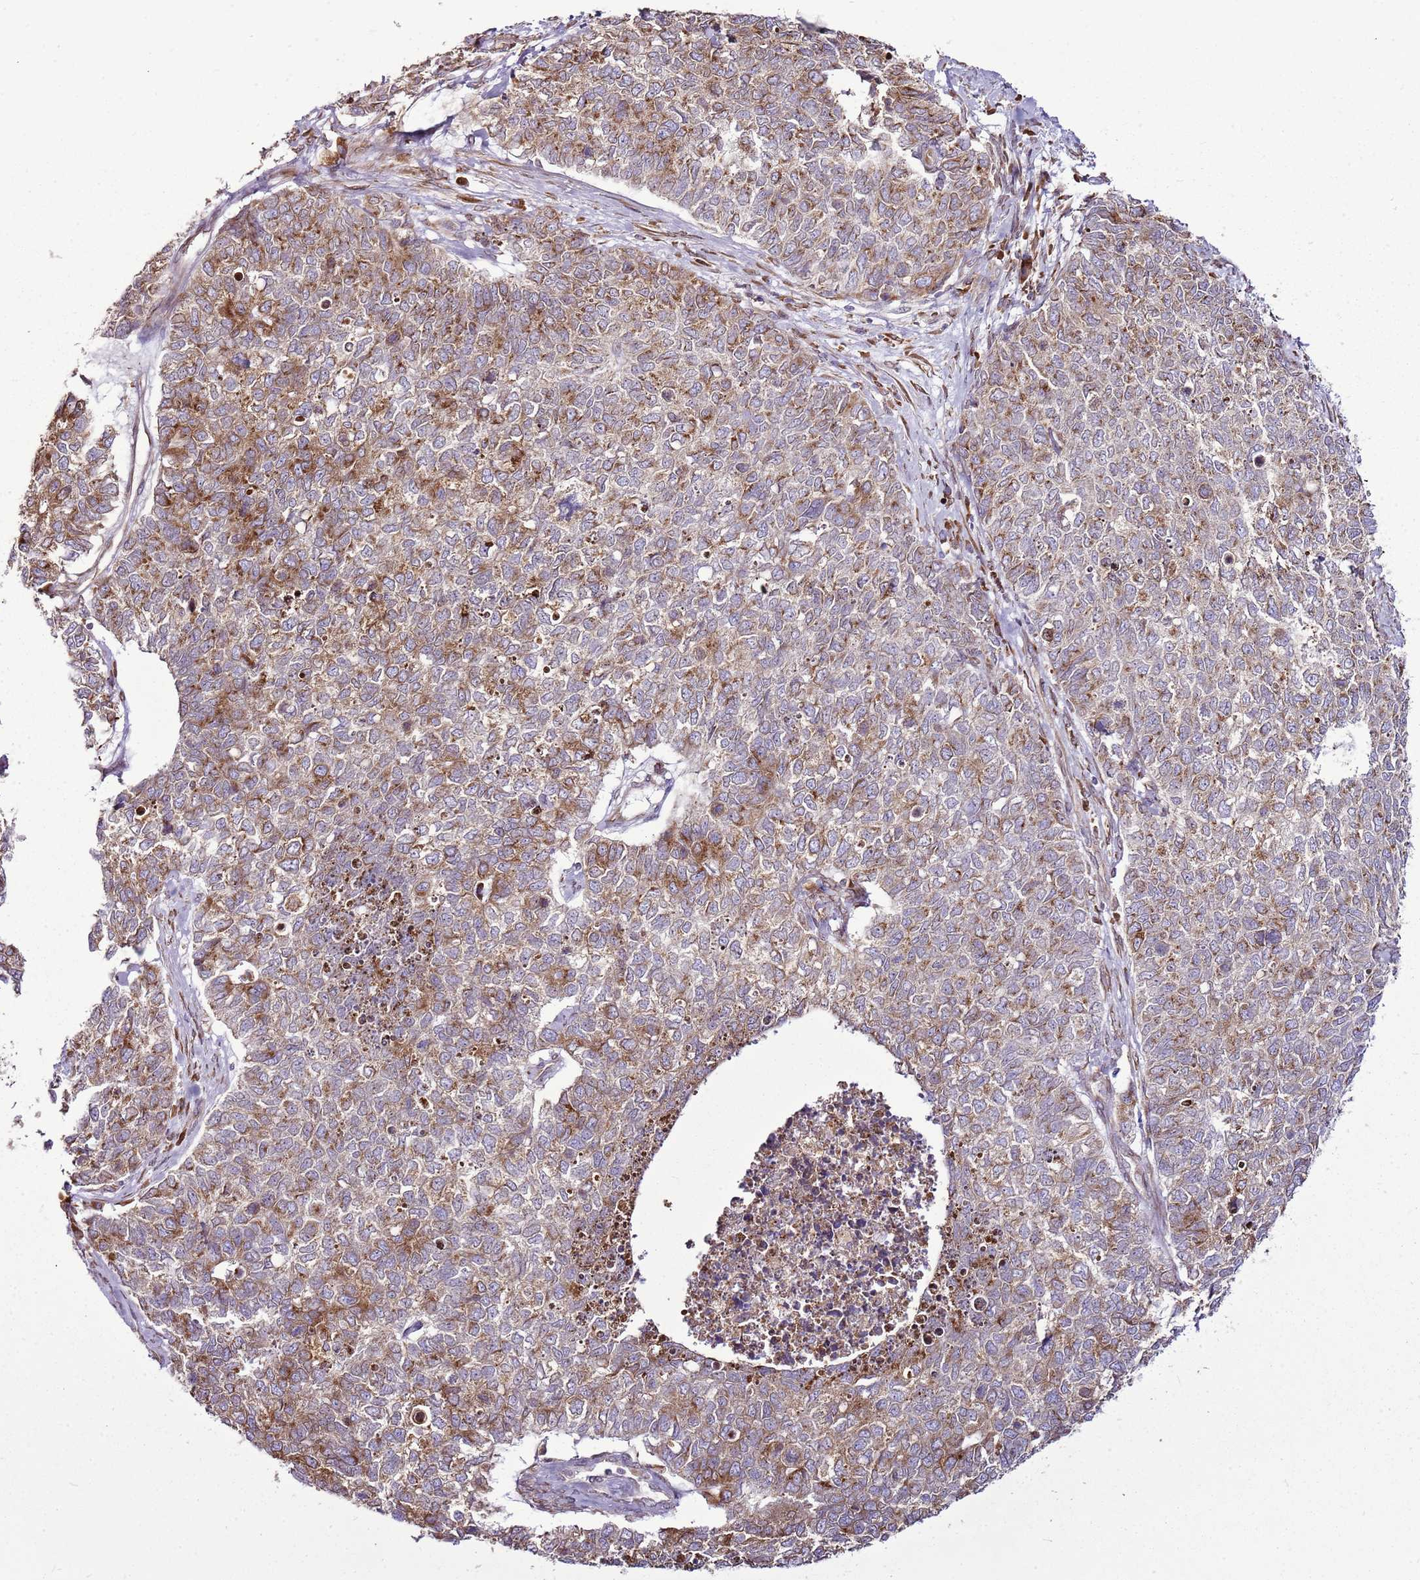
{"staining": {"intensity": "moderate", "quantity": ">75%", "location": "cytoplasmic/membranous"}, "tissue": "cervical cancer", "cell_type": "Tumor cells", "image_type": "cancer", "snomed": [{"axis": "morphology", "description": "Squamous cell carcinoma, NOS"}, {"axis": "topography", "description": "Cervix"}], "caption": "There is medium levels of moderate cytoplasmic/membranous staining in tumor cells of cervical cancer (squamous cell carcinoma), as demonstrated by immunohistochemical staining (brown color).", "gene": "TMED10", "patient": {"sex": "female", "age": 63}}